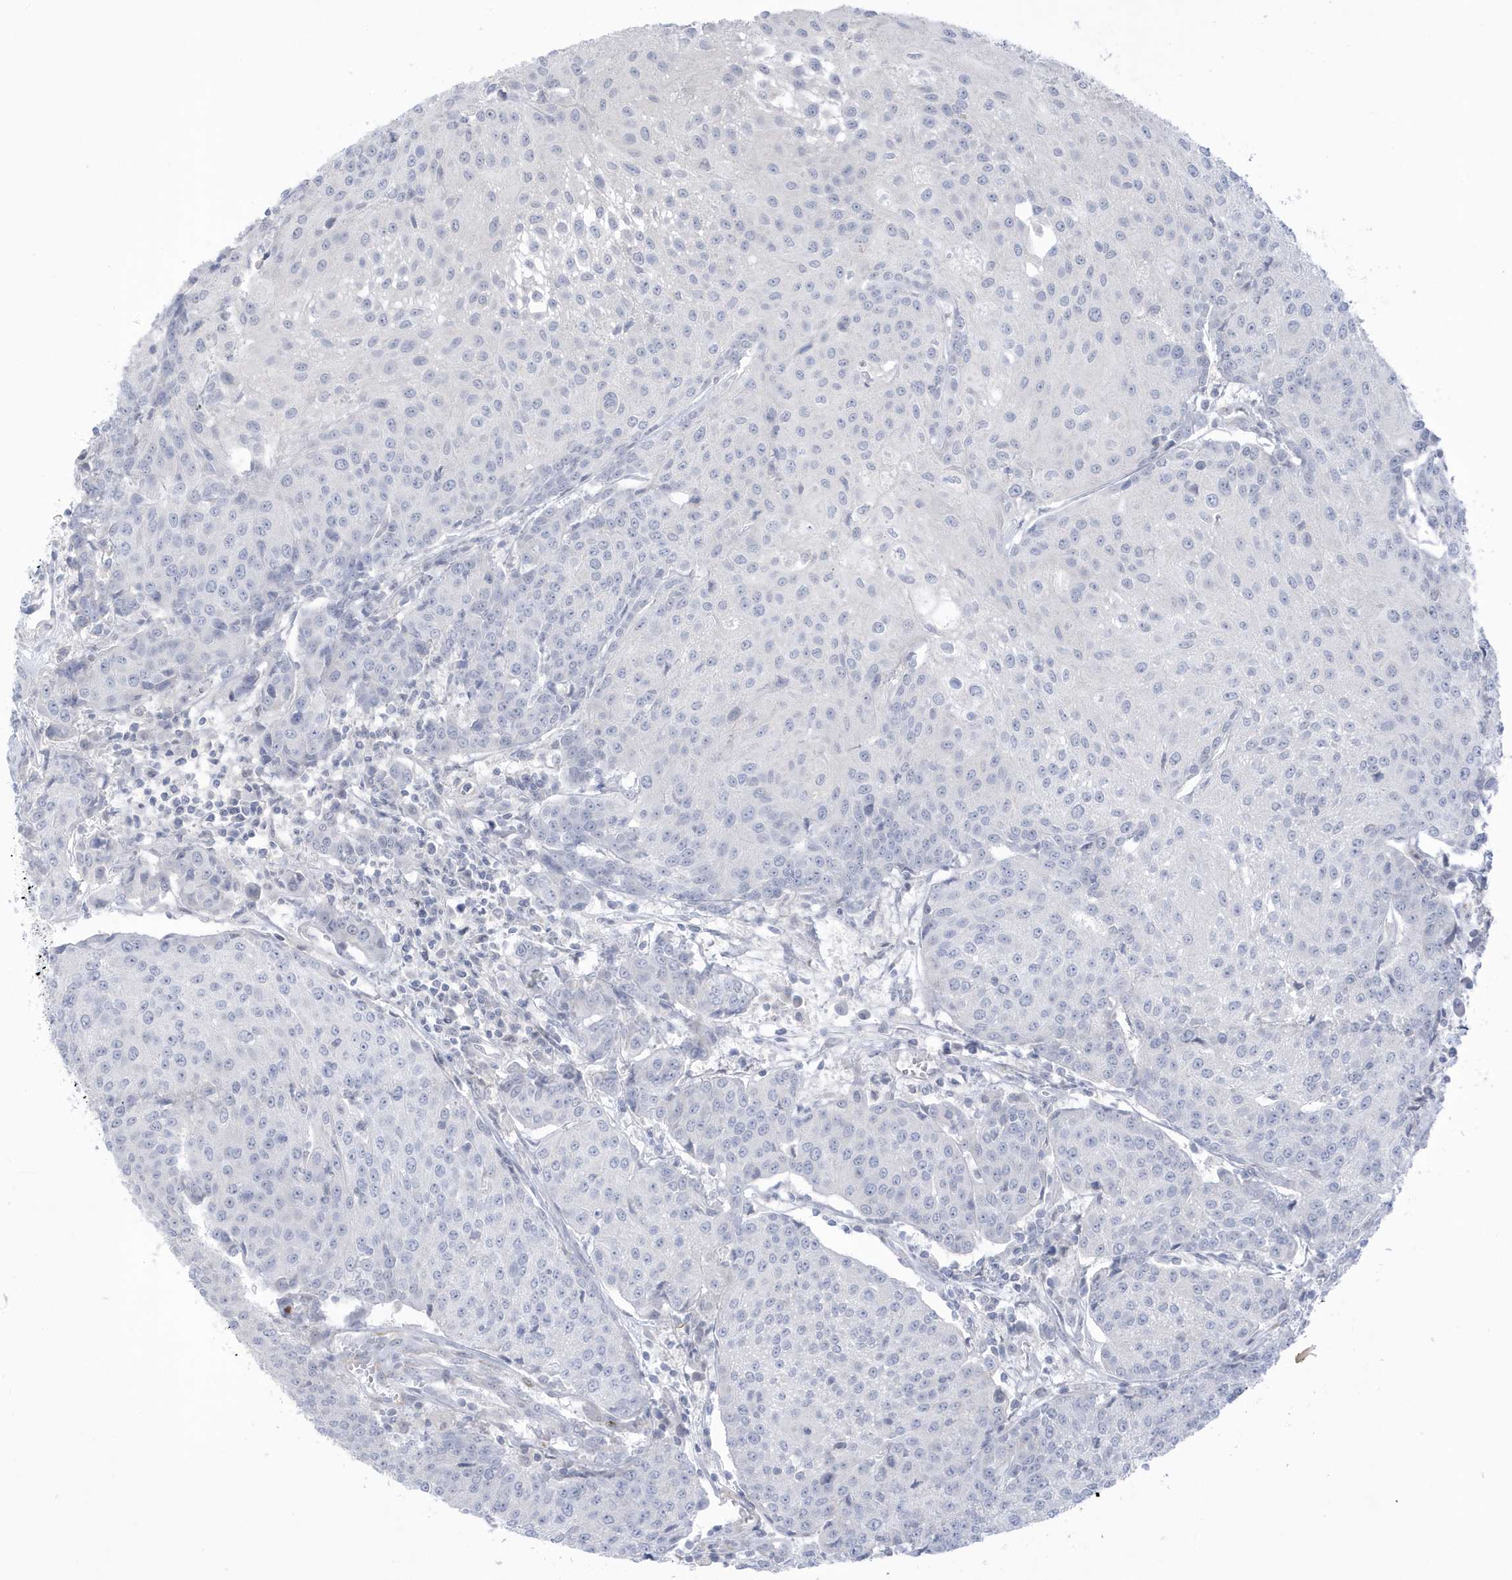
{"staining": {"intensity": "negative", "quantity": "none", "location": "none"}, "tissue": "urothelial cancer", "cell_type": "Tumor cells", "image_type": "cancer", "snomed": [{"axis": "morphology", "description": "Urothelial carcinoma, High grade"}, {"axis": "topography", "description": "Urinary bladder"}], "caption": "Urothelial cancer was stained to show a protein in brown. There is no significant expression in tumor cells.", "gene": "PERM1", "patient": {"sex": "female", "age": 85}}